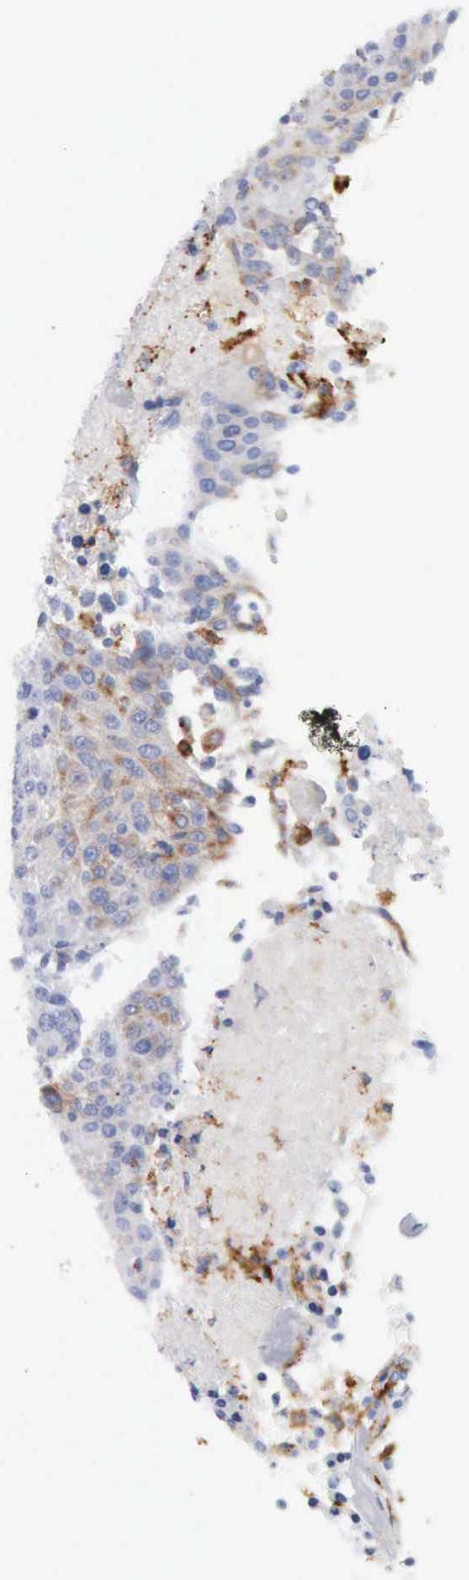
{"staining": {"intensity": "weak", "quantity": "25%-75%", "location": "cytoplasmic/membranous"}, "tissue": "urothelial cancer", "cell_type": "Tumor cells", "image_type": "cancer", "snomed": [{"axis": "morphology", "description": "Urothelial carcinoma, High grade"}, {"axis": "topography", "description": "Urinary bladder"}], "caption": "Immunohistochemical staining of urothelial cancer shows weak cytoplasmic/membranous protein expression in approximately 25%-75% of tumor cells. (DAB (3,3'-diaminobenzidine) = brown stain, brightfield microscopy at high magnification).", "gene": "CTSS", "patient": {"sex": "female", "age": 85}}